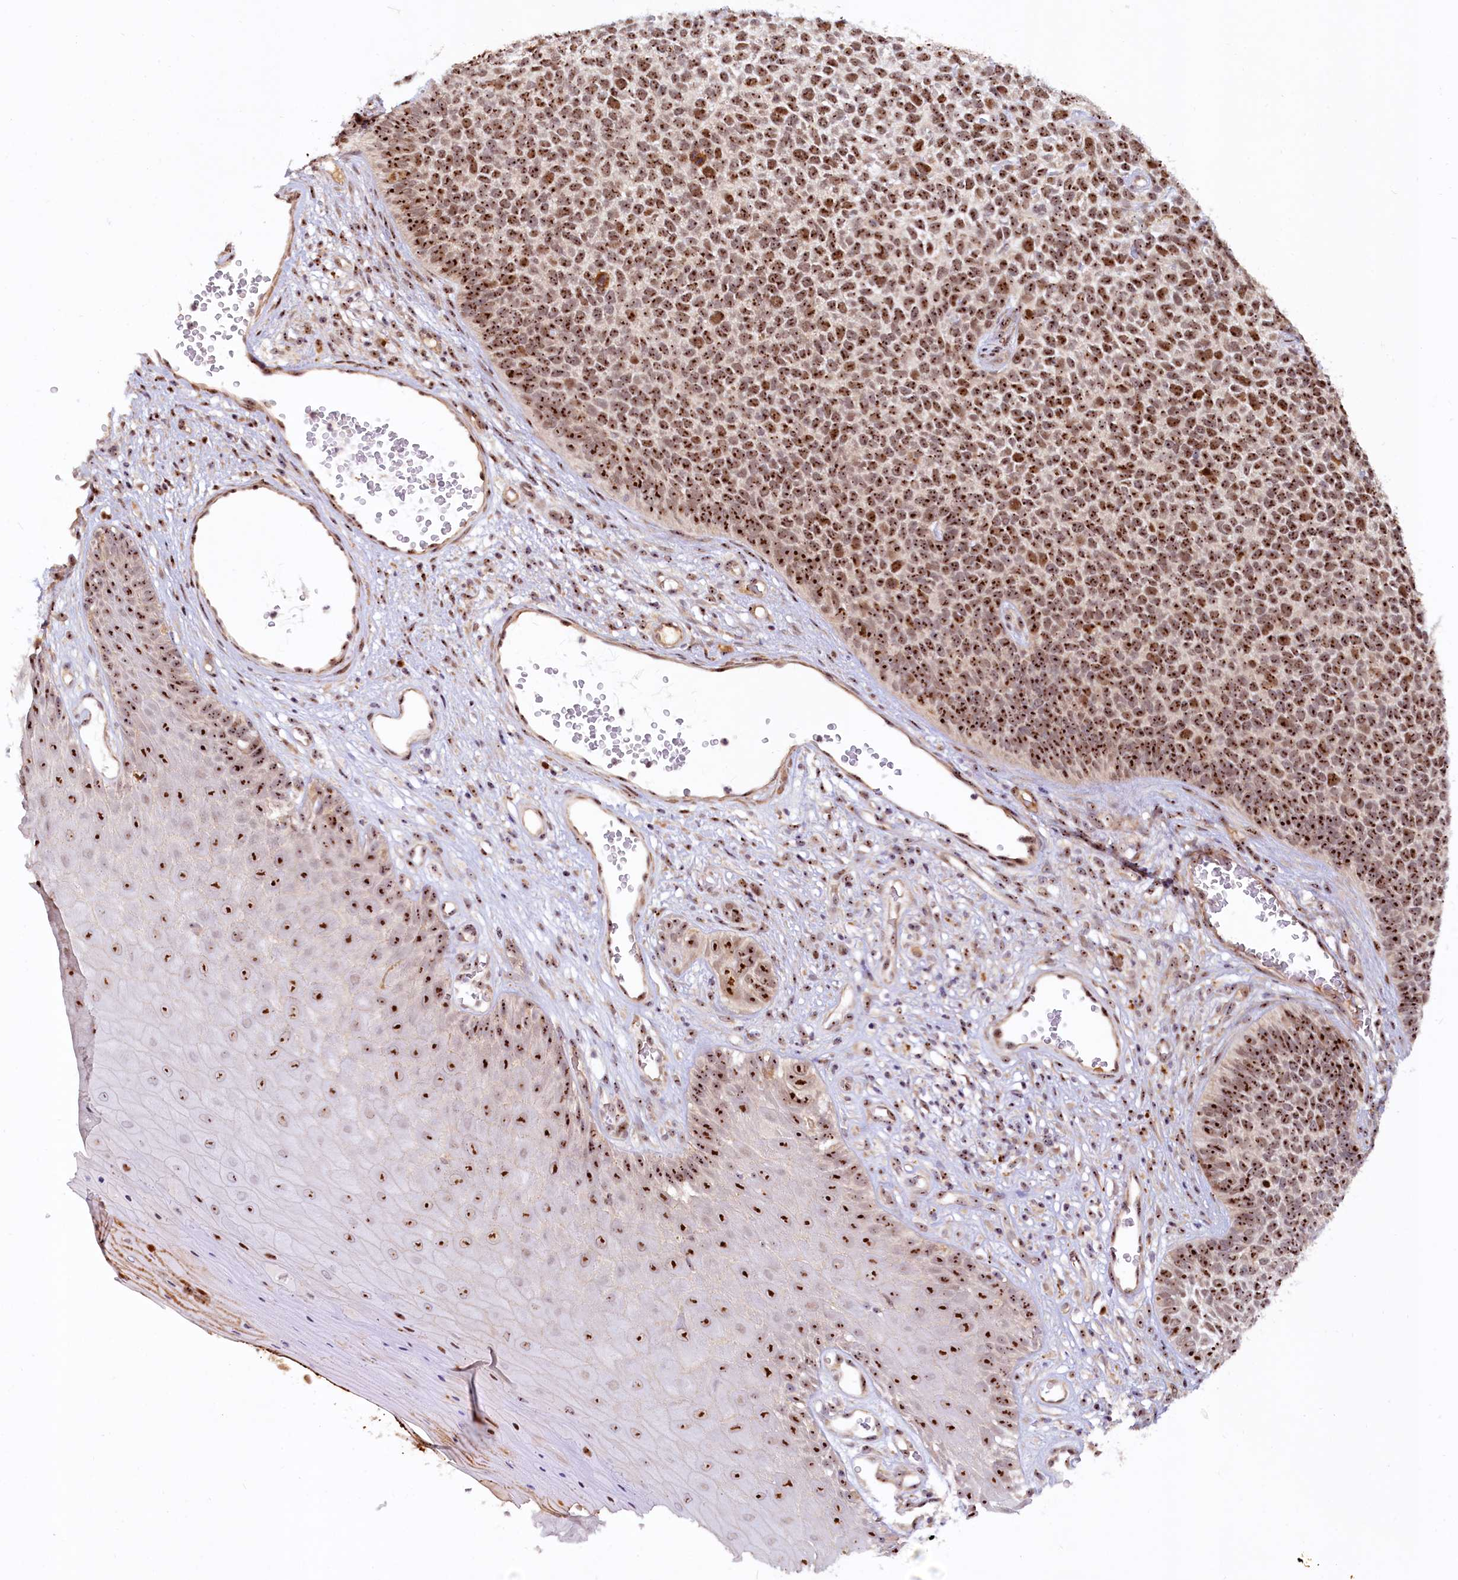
{"staining": {"intensity": "strong", "quantity": ">75%", "location": "nuclear"}, "tissue": "skin cancer", "cell_type": "Tumor cells", "image_type": "cancer", "snomed": [{"axis": "morphology", "description": "Basal cell carcinoma"}, {"axis": "topography", "description": "Skin"}], "caption": "Brown immunohistochemical staining in human skin basal cell carcinoma reveals strong nuclear positivity in approximately >75% of tumor cells.", "gene": "TCOF1", "patient": {"sex": "female", "age": 84}}